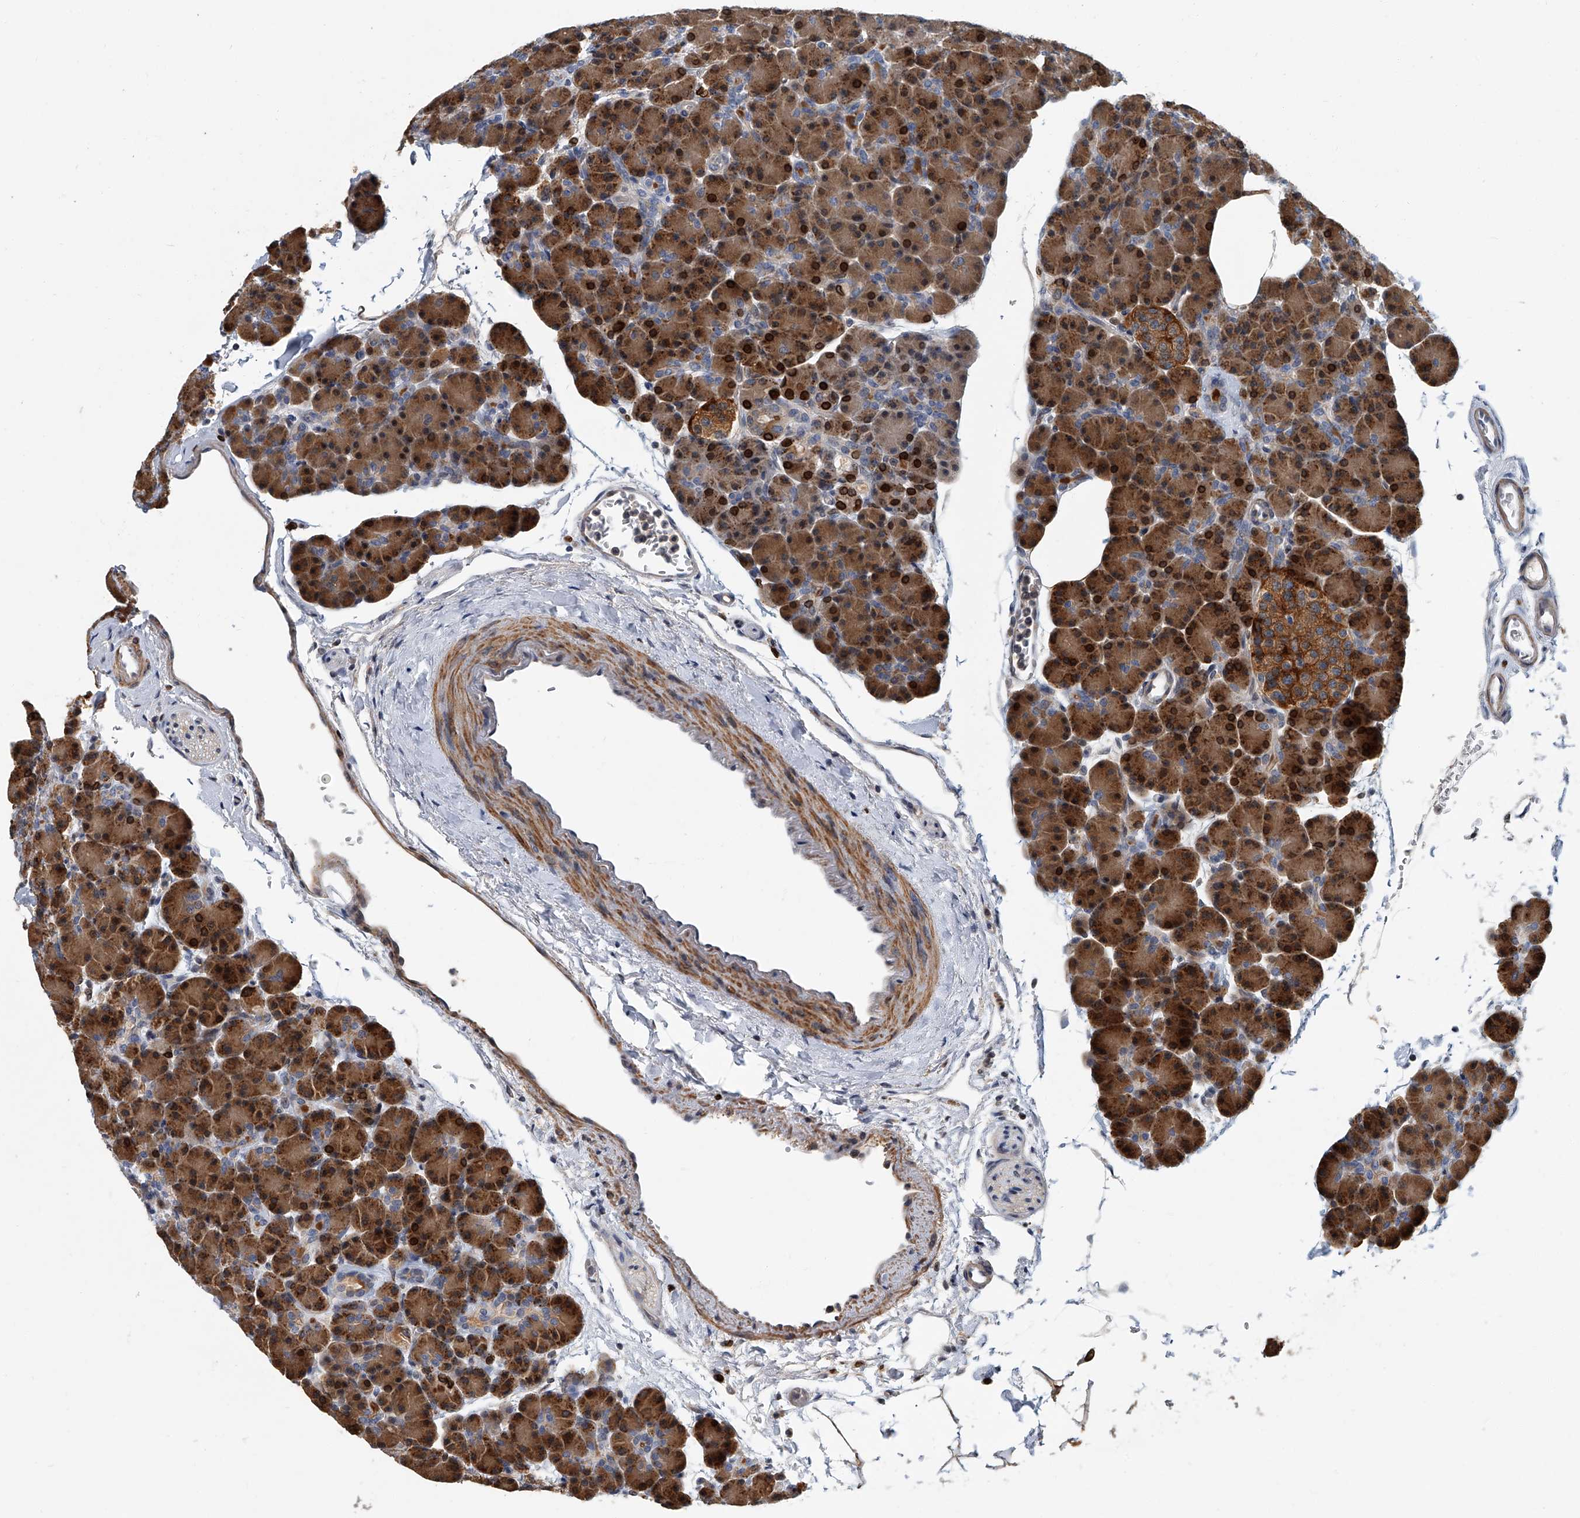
{"staining": {"intensity": "strong", "quantity": "25%-75%", "location": "cytoplasmic/membranous,nuclear"}, "tissue": "pancreas", "cell_type": "Exocrine glandular cells", "image_type": "normal", "snomed": [{"axis": "morphology", "description": "Normal tissue, NOS"}, {"axis": "topography", "description": "Pancreas"}], "caption": "IHC image of unremarkable pancreas: human pancreas stained using immunohistochemistry (IHC) reveals high levels of strong protein expression localized specifically in the cytoplasmic/membranous,nuclear of exocrine glandular cells, appearing as a cytoplasmic/membranous,nuclear brown color.", "gene": "CD200", "patient": {"sex": "female", "age": 43}}